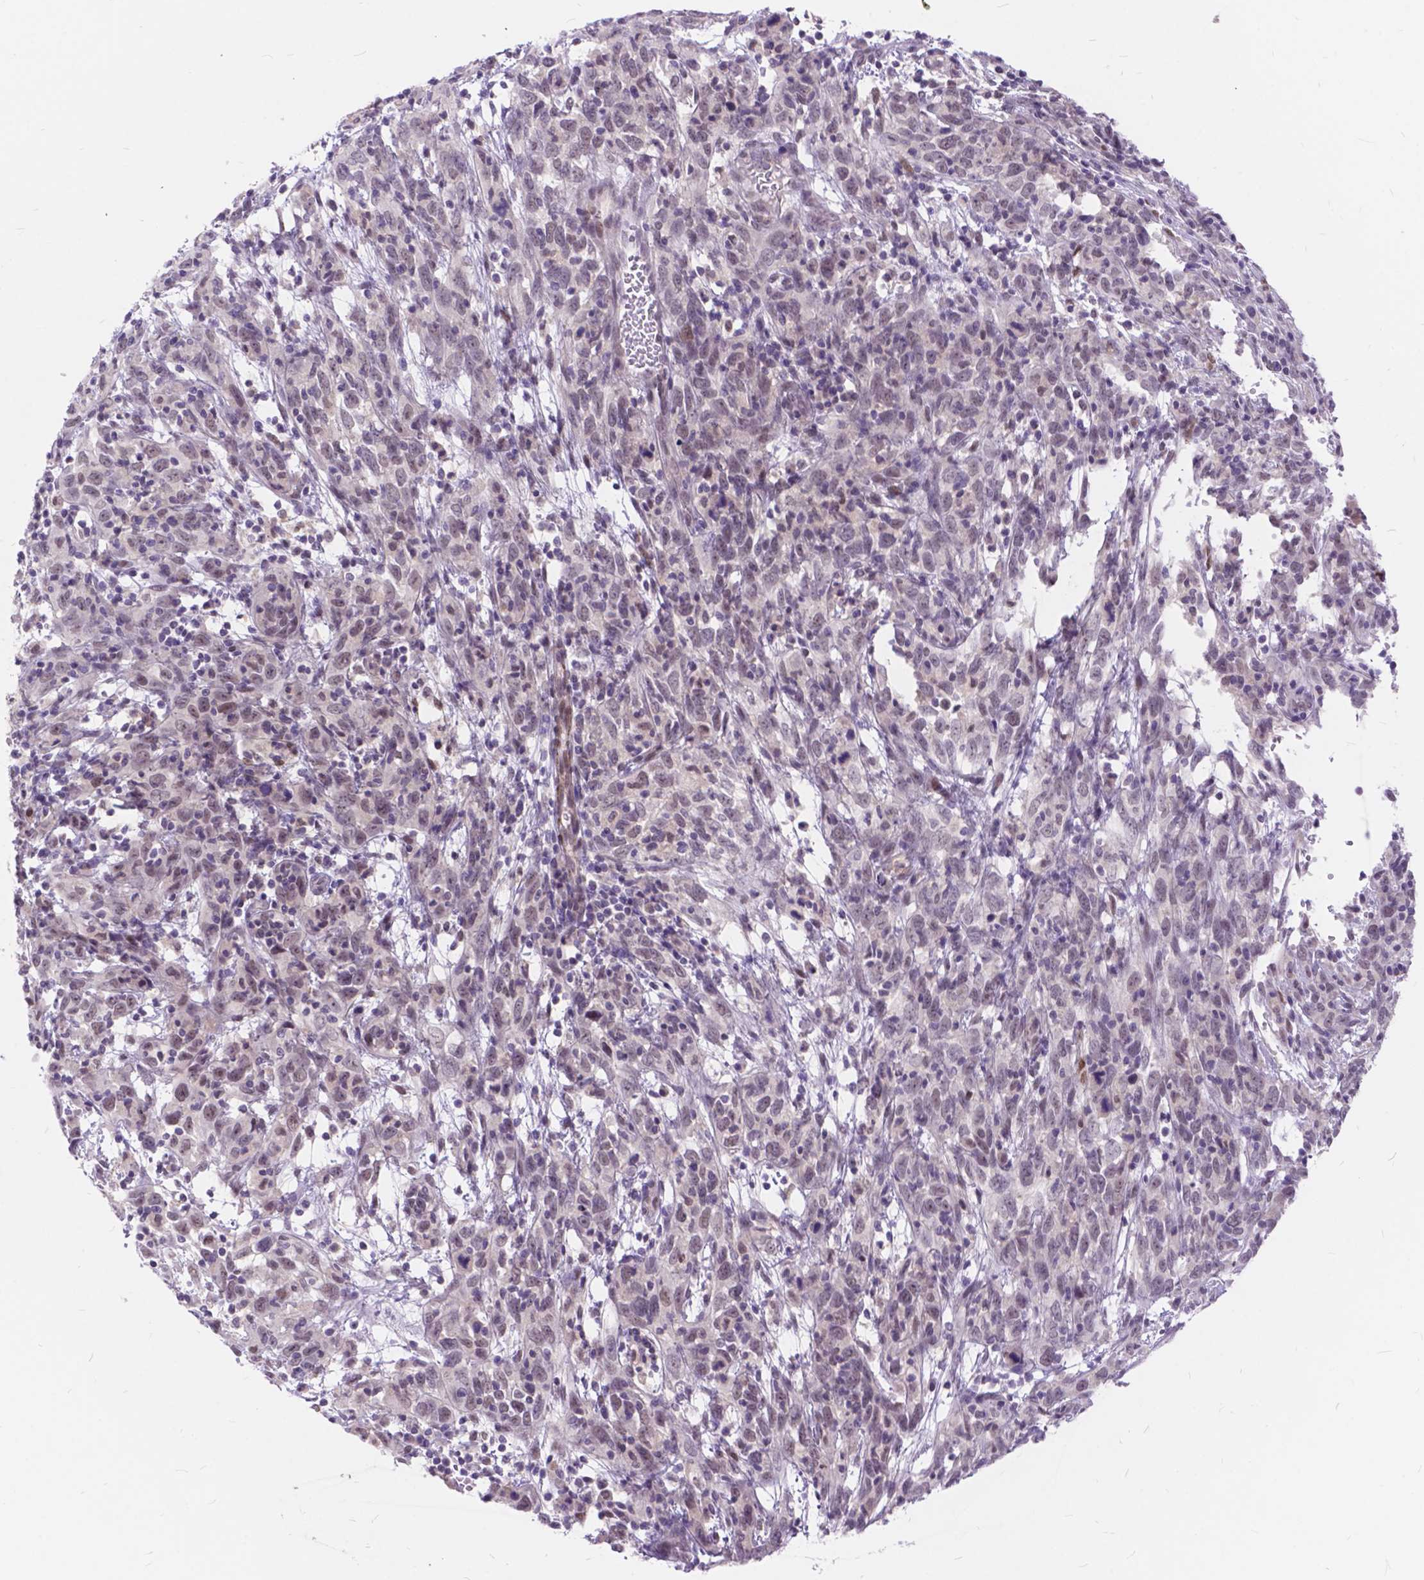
{"staining": {"intensity": "negative", "quantity": "none", "location": "none"}, "tissue": "cervical cancer", "cell_type": "Tumor cells", "image_type": "cancer", "snomed": [{"axis": "morphology", "description": "Adenocarcinoma, NOS"}, {"axis": "topography", "description": "Cervix"}], "caption": "Immunohistochemistry of human cervical cancer reveals no positivity in tumor cells.", "gene": "MAN2C1", "patient": {"sex": "female", "age": 40}}